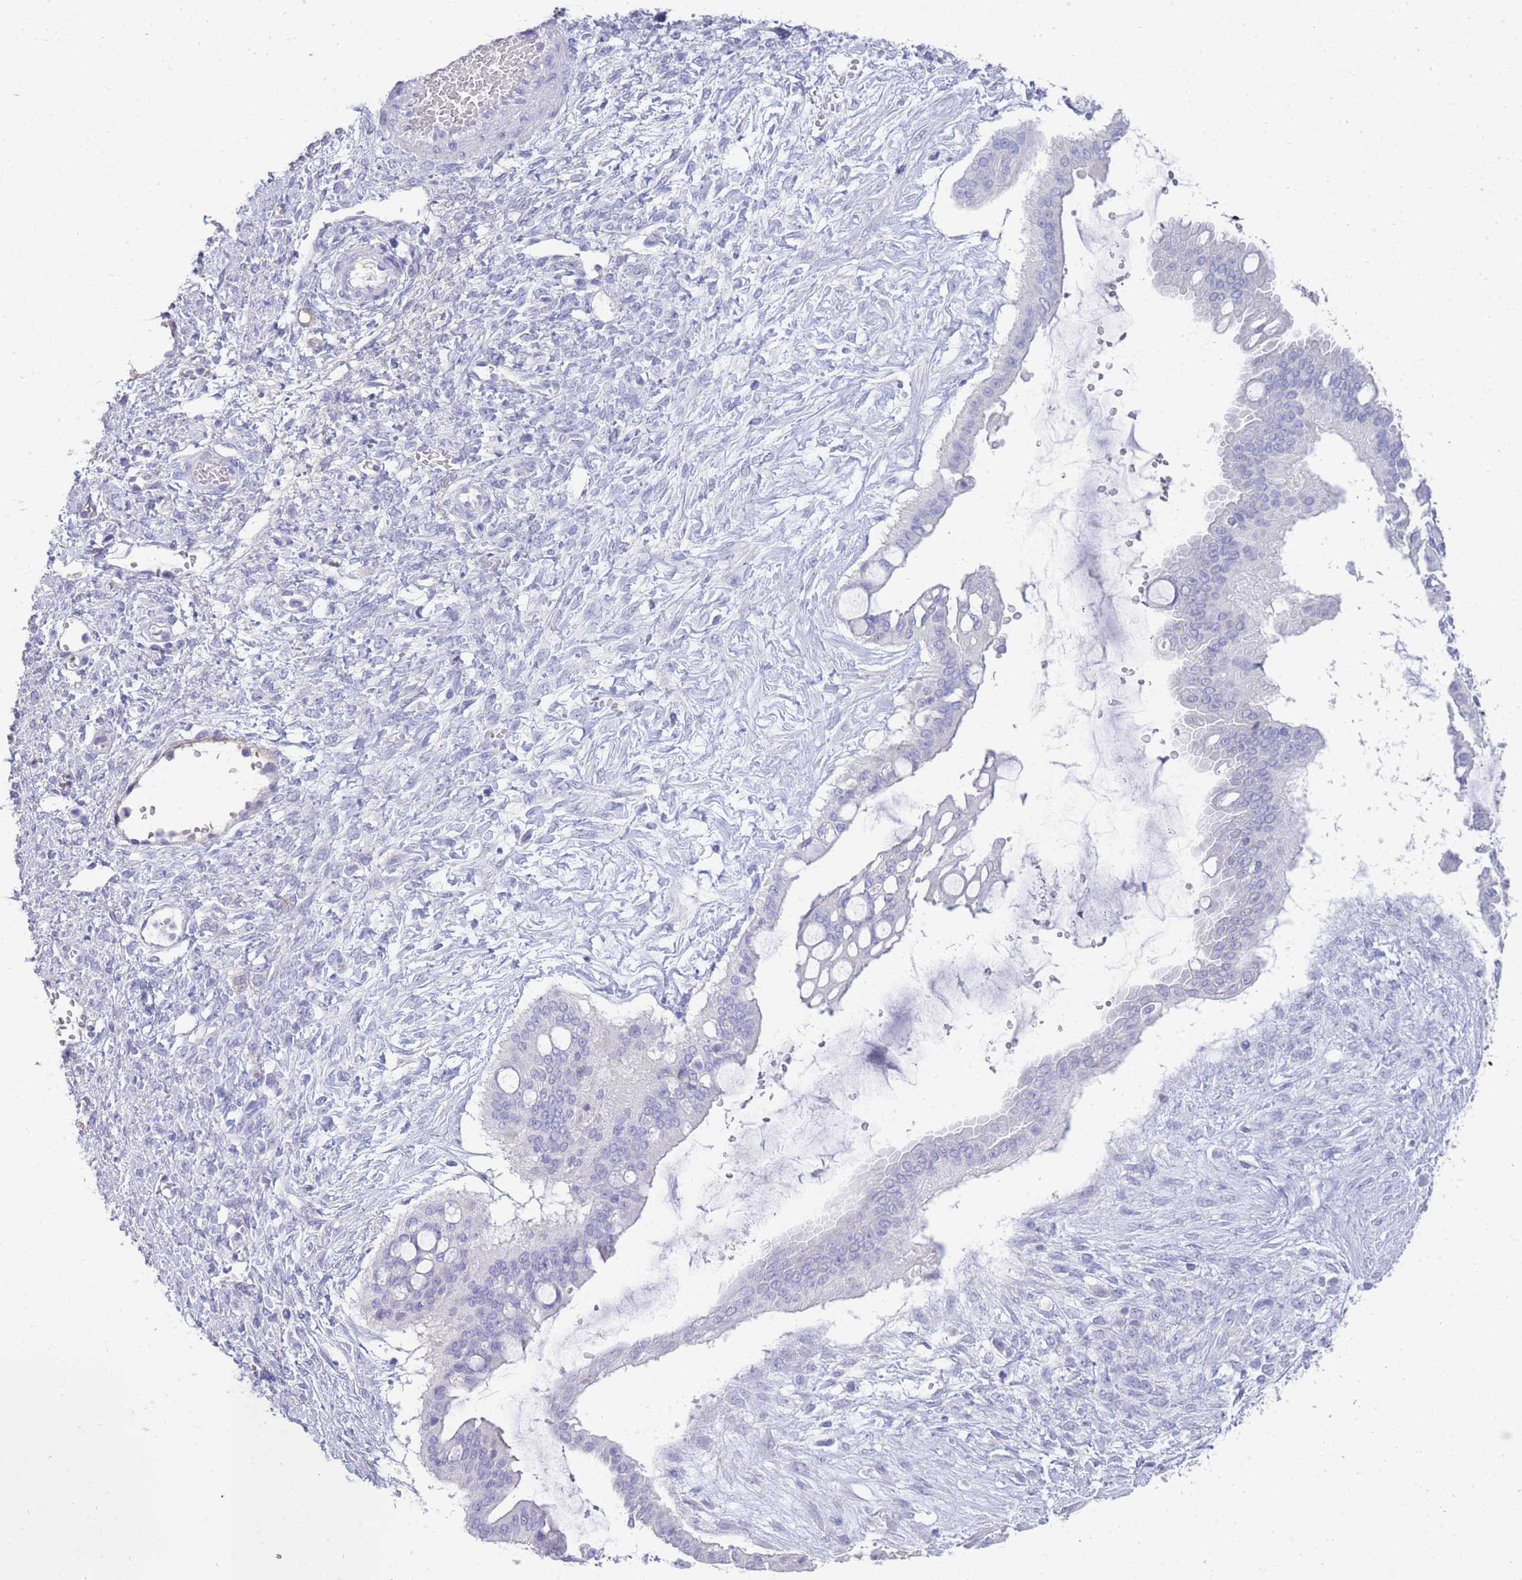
{"staining": {"intensity": "negative", "quantity": "none", "location": "none"}, "tissue": "ovarian cancer", "cell_type": "Tumor cells", "image_type": "cancer", "snomed": [{"axis": "morphology", "description": "Cystadenocarcinoma, mucinous, NOS"}, {"axis": "topography", "description": "Ovary"}], "caption": "Tumor cells are negative for protein expression in human mucinous cystadenocarcinoma (ovarian).", "gene": "DPP4", "patient": {"sex": "female", "age": 73}}